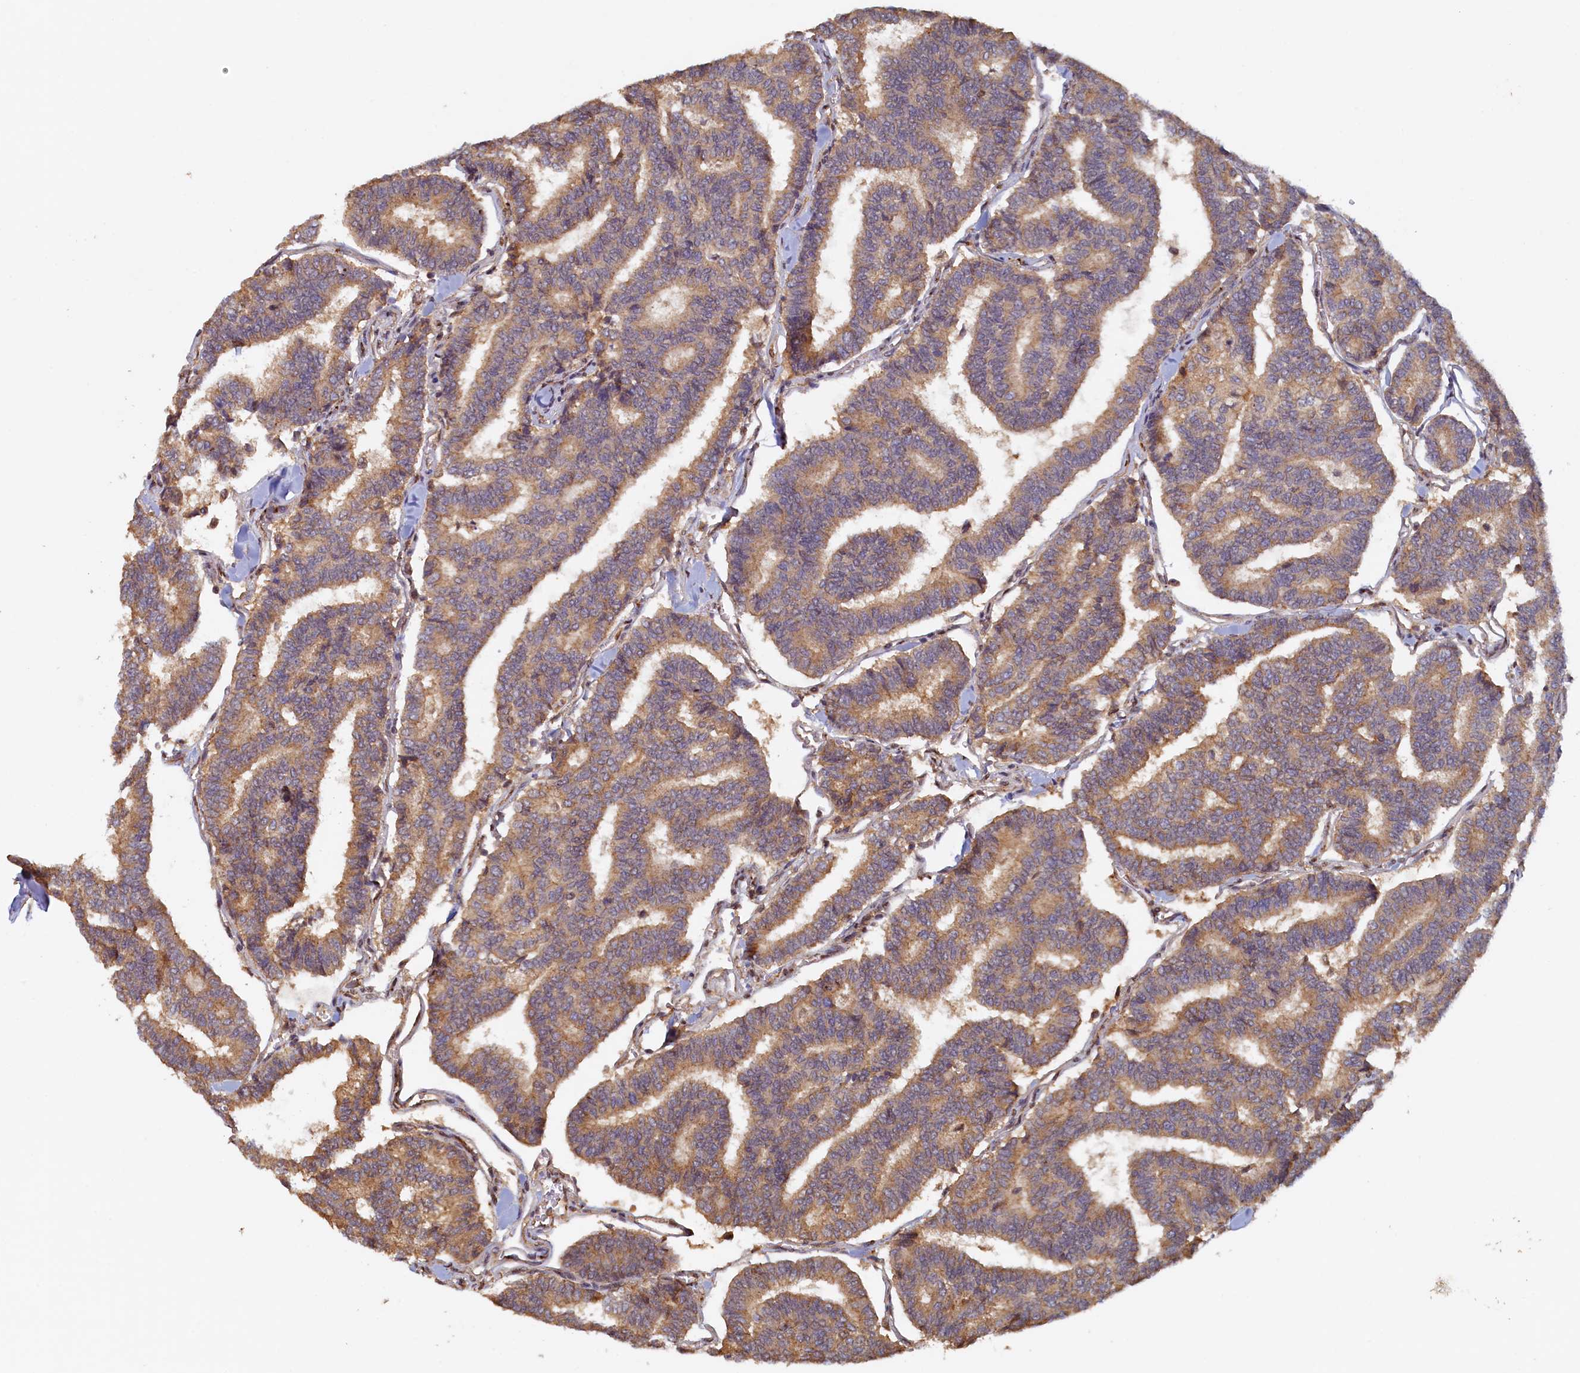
{"staining": {"intensity": "moderate", "quantity": ">75%", "location": "cytoplasmic/membranous"}, "tissue": "thyroid cancer", "cell_type": "Tumor cells", "image_type": "cancer", "snomed": [{"axis": "morphology", "description": "Papillary adenocarcinoma, NOS"}, {"axis": "topography", "description": "Thyroid gland"}], "caption": "IHC (DAB) staining of human thyroid papillary adenocarcinoma exhibits moderate cytoplasmic/membranous protein expression in about >75% of tumor cells.", "gene": "UBL7", "patient": {"sex": "female", "age": 35}}